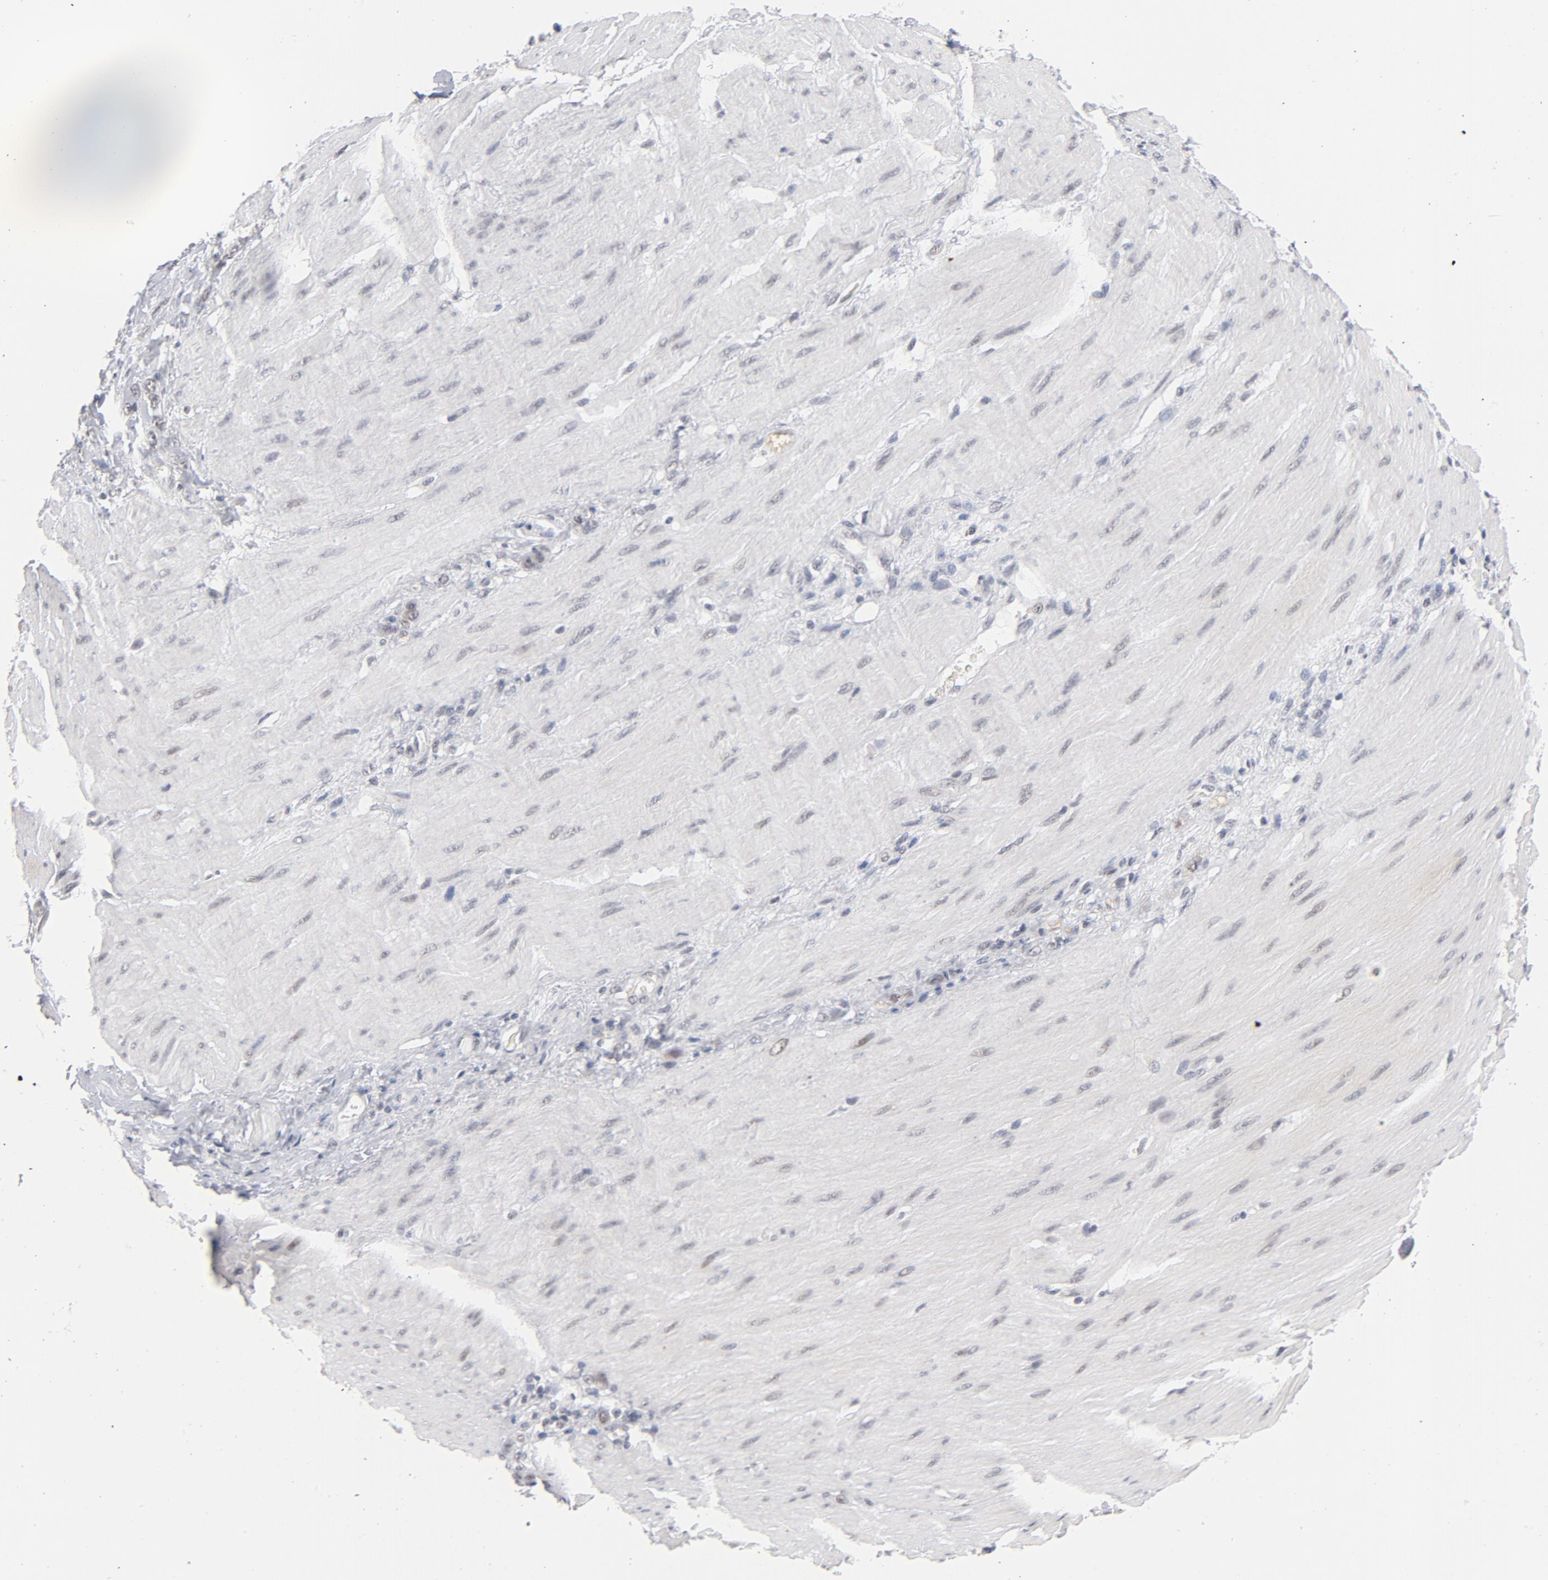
{"staining": {"intensity": "moderate", "quantity": "25%-75%", "location": "nuclear"}, "tissue": "stomach cancer", "cell_type": "Tumor cells", "image_type": "cancer", "snomed": [{"axis": "morphology", "description": "Normal tissue, NOS"}, {"axis": "morphology", "description": "Adenocarcinoma, NOS"}, {"axis": "topography", "description": "Stomach"}], "caption": "Brown immunohistochemical staining in human stomach cancer (adenocarcinoma) shows moderate nuclear positivity in about 25%-75% of tumor cells. Using DAB (brown) and hematoxylin (blue) stains, captured at high magnification using brightfield microscopy.", "gene": "BAP1", "patient": {"sex": "male", "age": 82}}